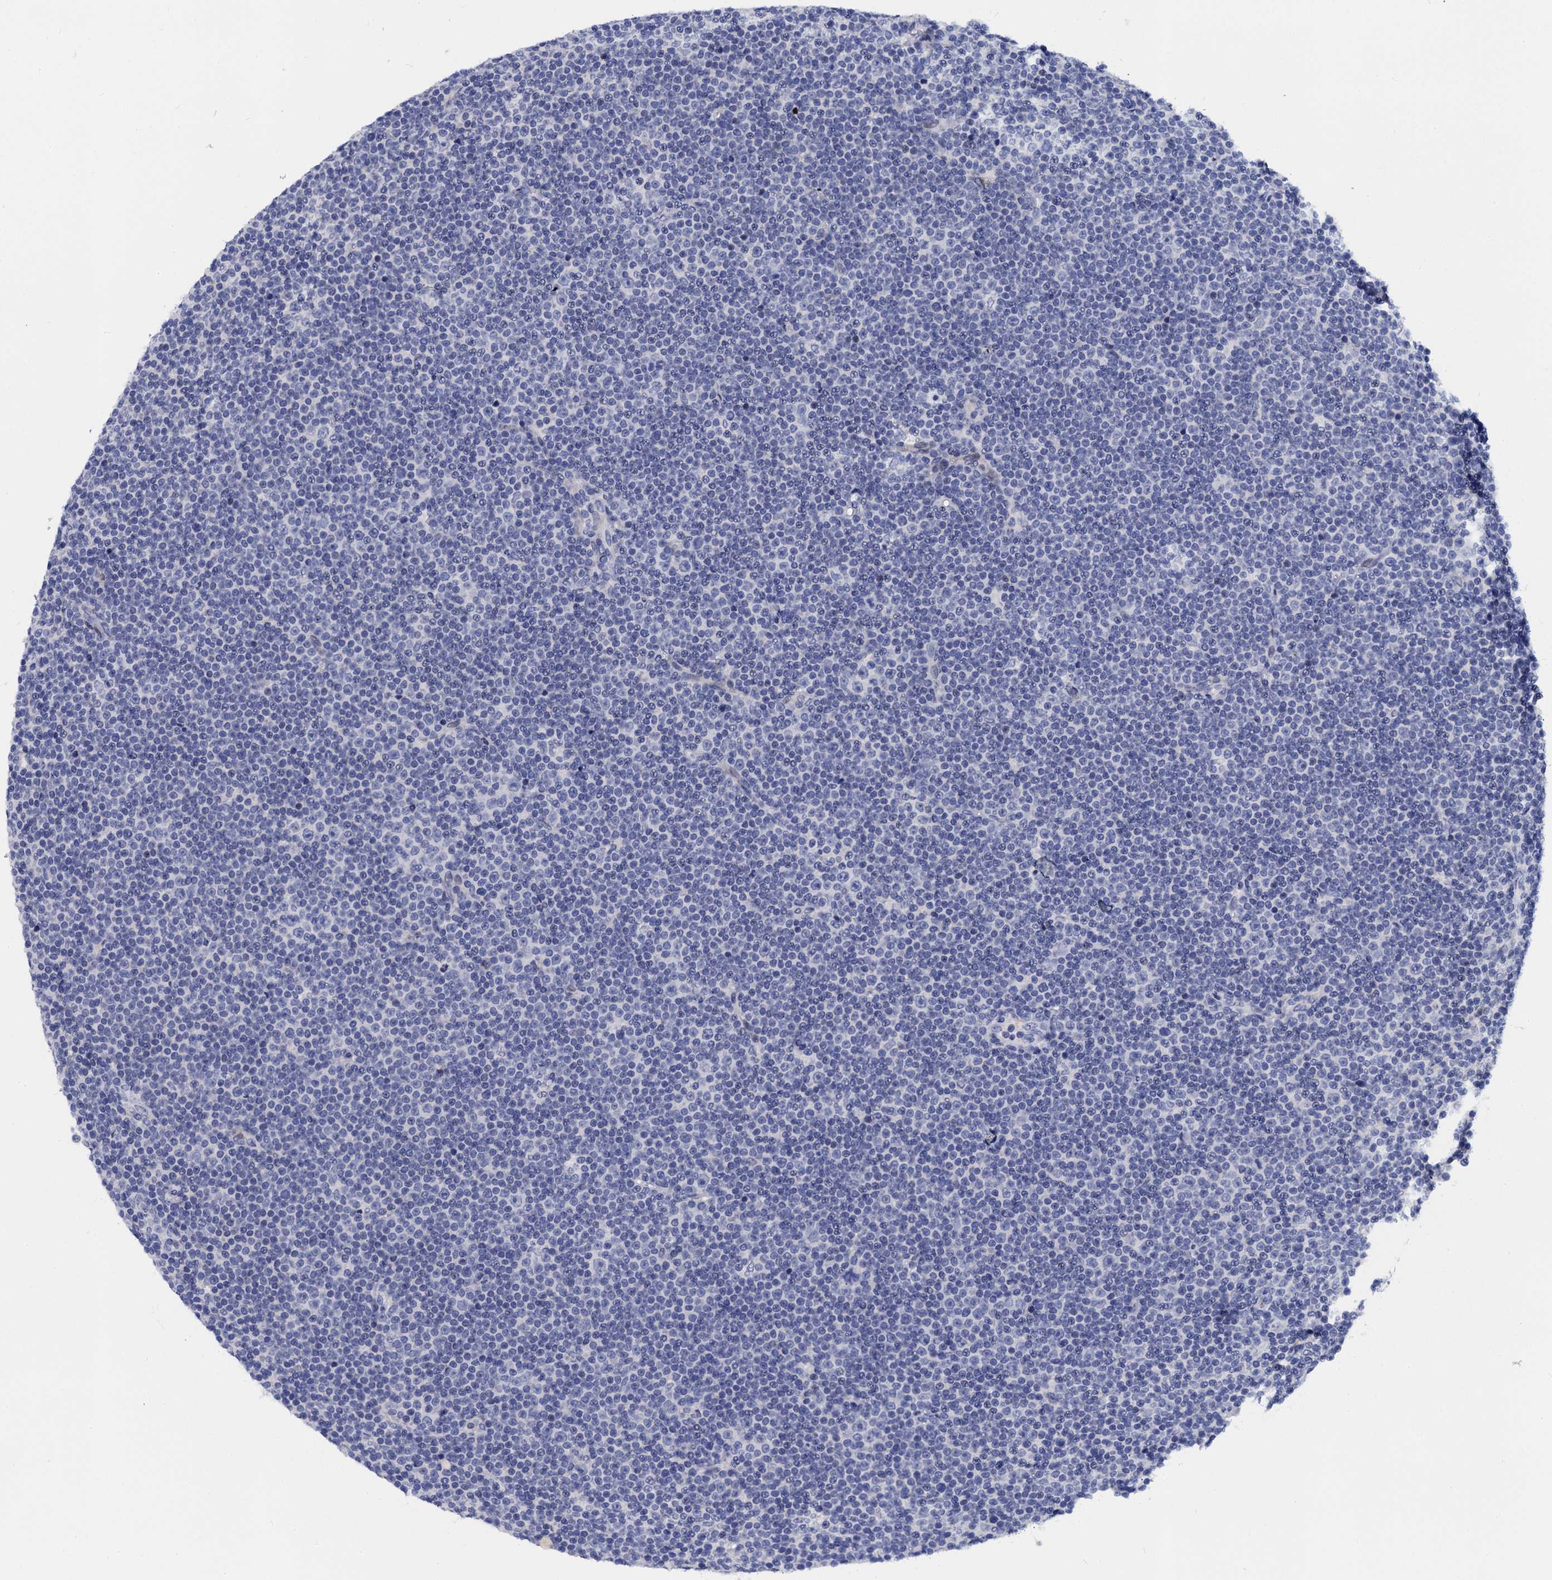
{"staining": {"intensity": "negative", "quantity": "none", "location": "none"}, "tissue": "lymphoma", "cell_type": "Tumor cells", "image_type": "cancer", "snomed": [{"axis": "morphology", "description": "Malignant lymphoma, non-Hodgkin's type, Low grade"}, {"axis": "topography", "description": "Lymph node"}], "caption": "Tumor cells show no significant expression in lymphoma. (DAB IHC, high magnification).", "gene": "LYPD3", "patient": {"sex": "female", "age": 67}}